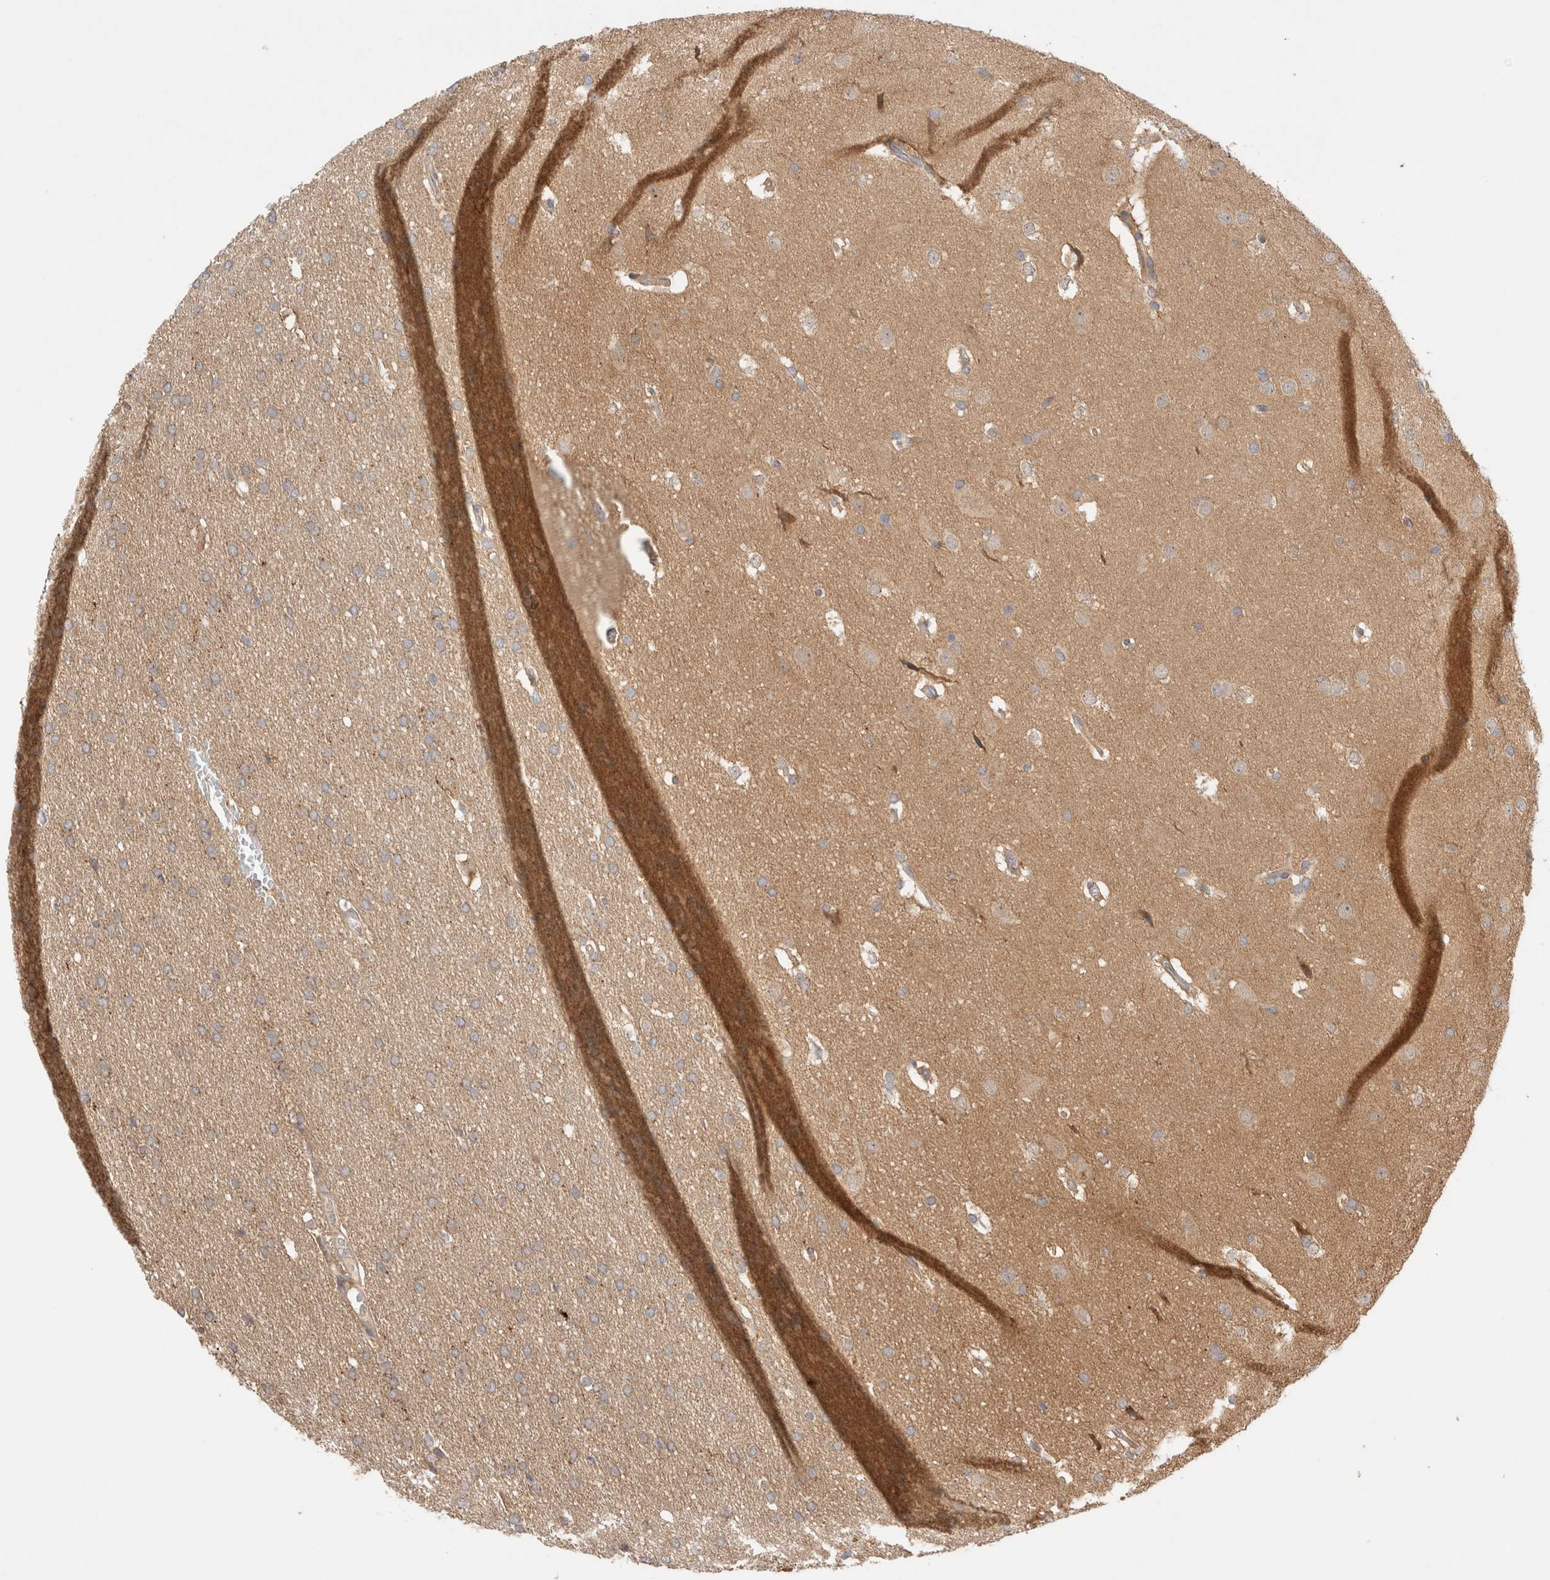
{"staining": {"intensity": "weak", "quantity": ">75%", "location": "cytoplasmic/membranous"}, "tissue": "glioma", "cell_type": "Tumor cells", "image_type": "cancer", "snomed": [{"axis": "morphology", "description": "Glioma, malignant, Low grade"}, {"axis": "topography", "description": "Brain"}], "caption": "Protein expression analysis of malignant low-grade glioma exhibits weak cytoplasmic/membranous expression in about >75% of tumor cells.", "gene": "VPS28", "patient": {"sex": "female", "age": 37}}